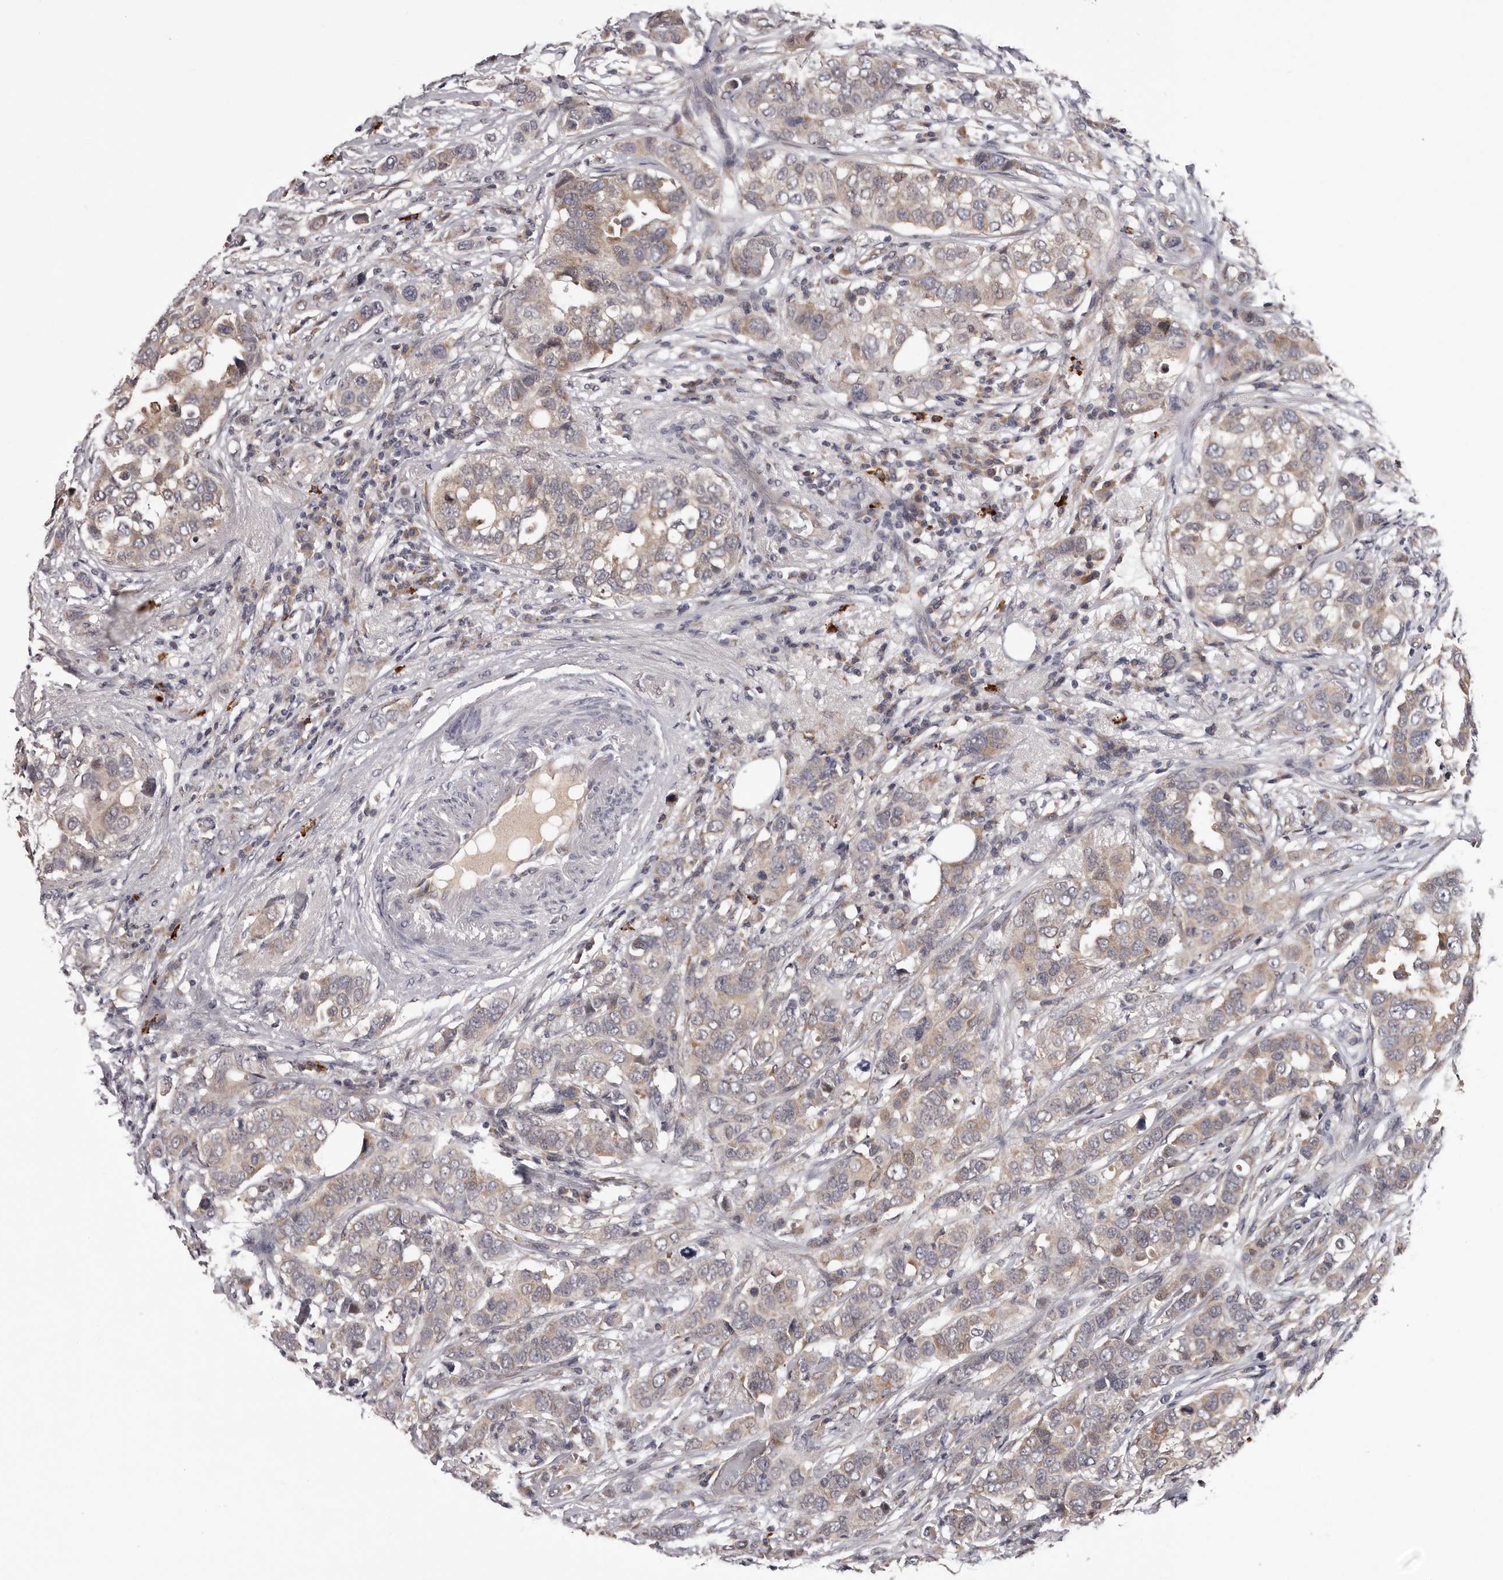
{"staining": {"intensity": "weak", "quantity": "25%-75%", "location": "cytoplasmic/membranous"}, "tissue": "breast cancer", "cell_type": "Tumor cells", "image_type": "cancer", "snomed": [{"axis": "morphology", "description": "Duct carcinoma"}, {"axis": "topography", "description": "Breast"}], "caption": "An image of breast invasive ductal carcinoma stained for a protein exhibits weak cytoplasmic/membranous brown staining in tumor cells.", "gene": "MED8", "patient": {"sex": "female", "age": 50}}